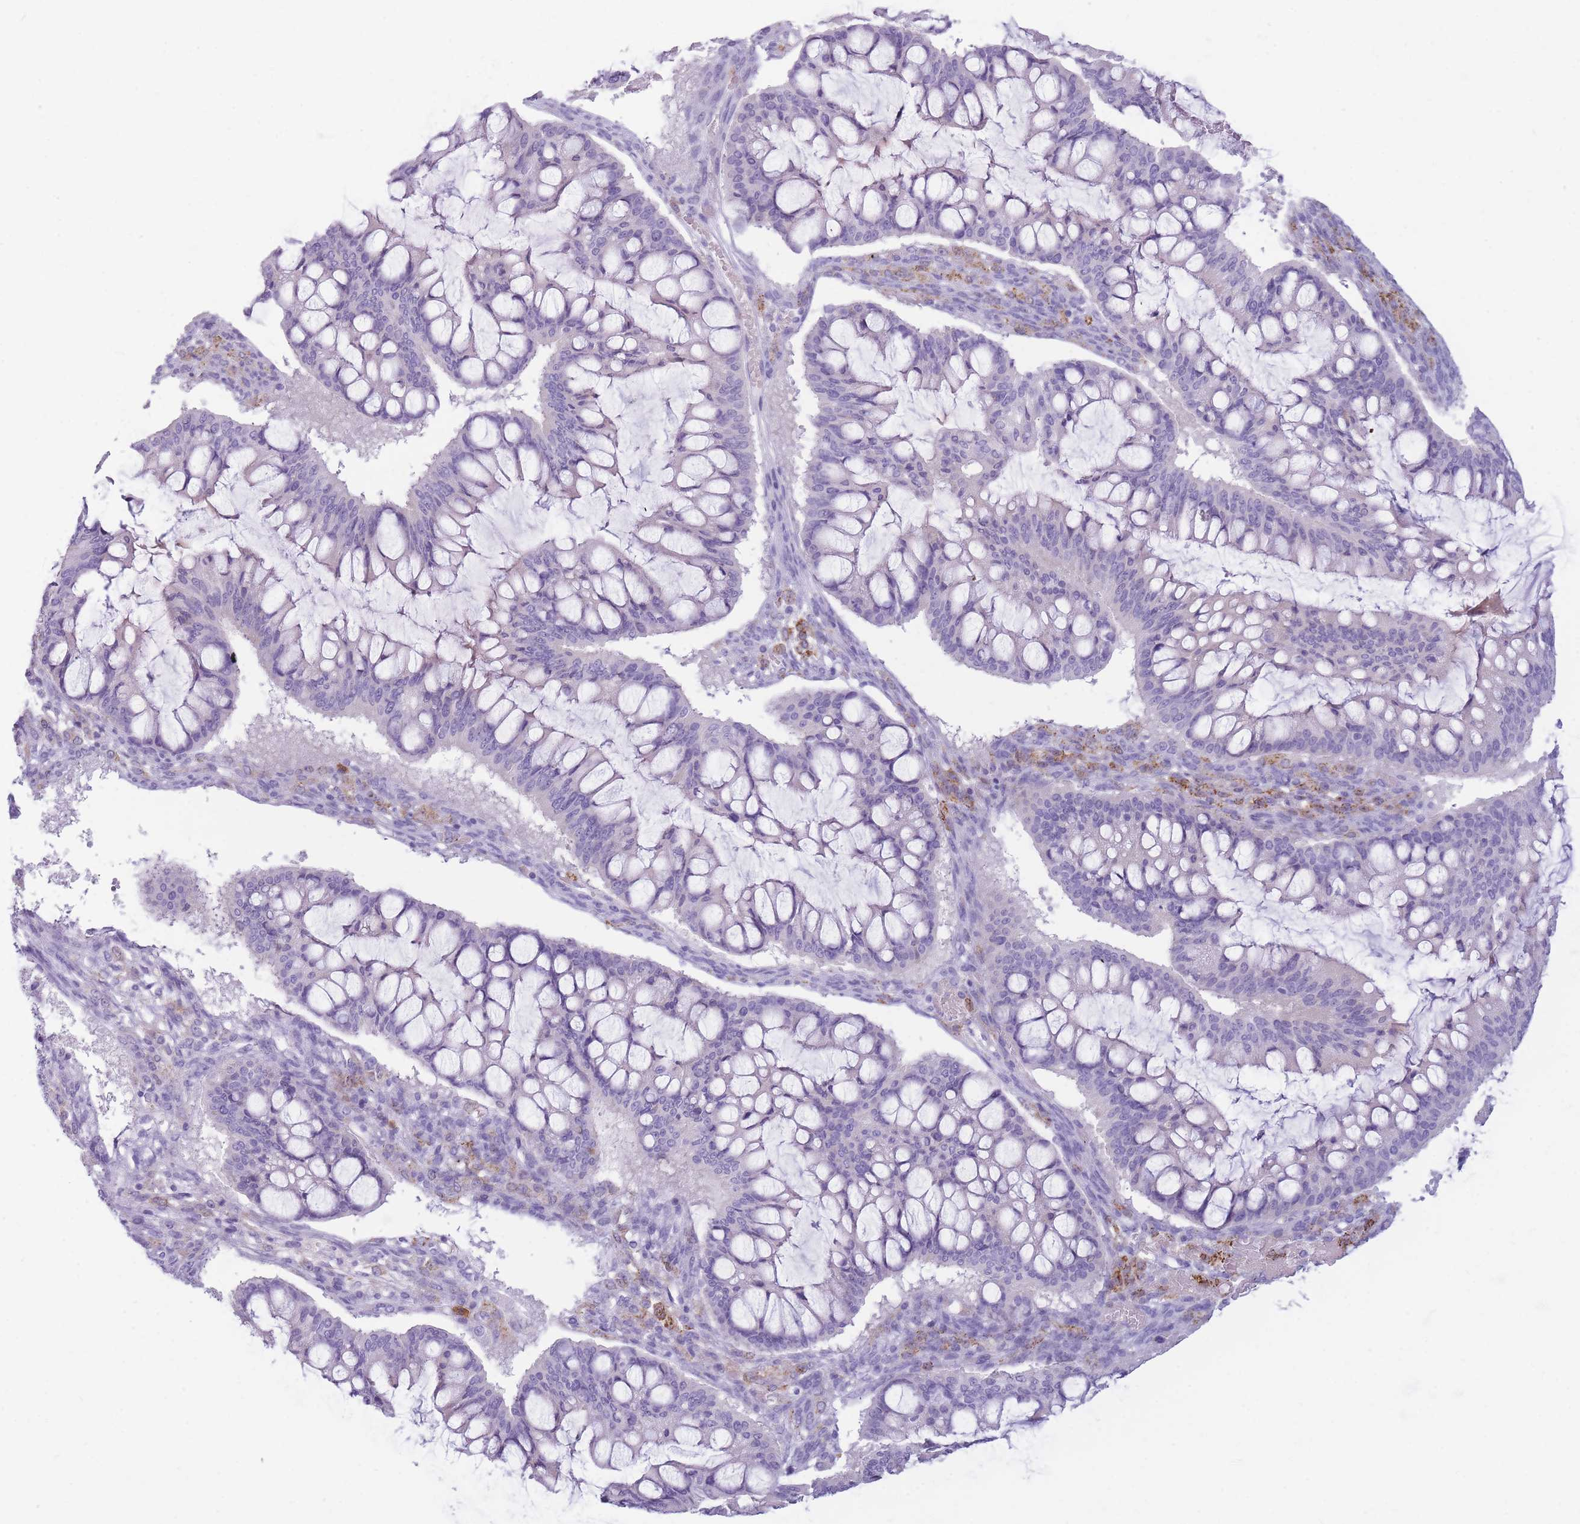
{"staining": {"intensity": "negative", "quantity": "none", "location": "none"}, "tissue": "ovarian cancer", "cell_type": "Tumor cells", "image_type": "cancer", "snomed": [{"axis": "morphology", "description": "Cystadenocarcinoma, mucinous, NOS"}, {"axis": "topography", "description": "Ovary"}], "caption": "Immunohistochemical staining of ovarian cancer (mucinous cystadenocarcinoma) exhibits no significant positivity in tumor cells. The staining was performed using DAB to visualize the protein expression in brown, while the nuclei were stained in blue with hematoxylin (Magnification: 20x).", "gene": "TPSAB1", "patient": {"sex": "female", "age": 73}}